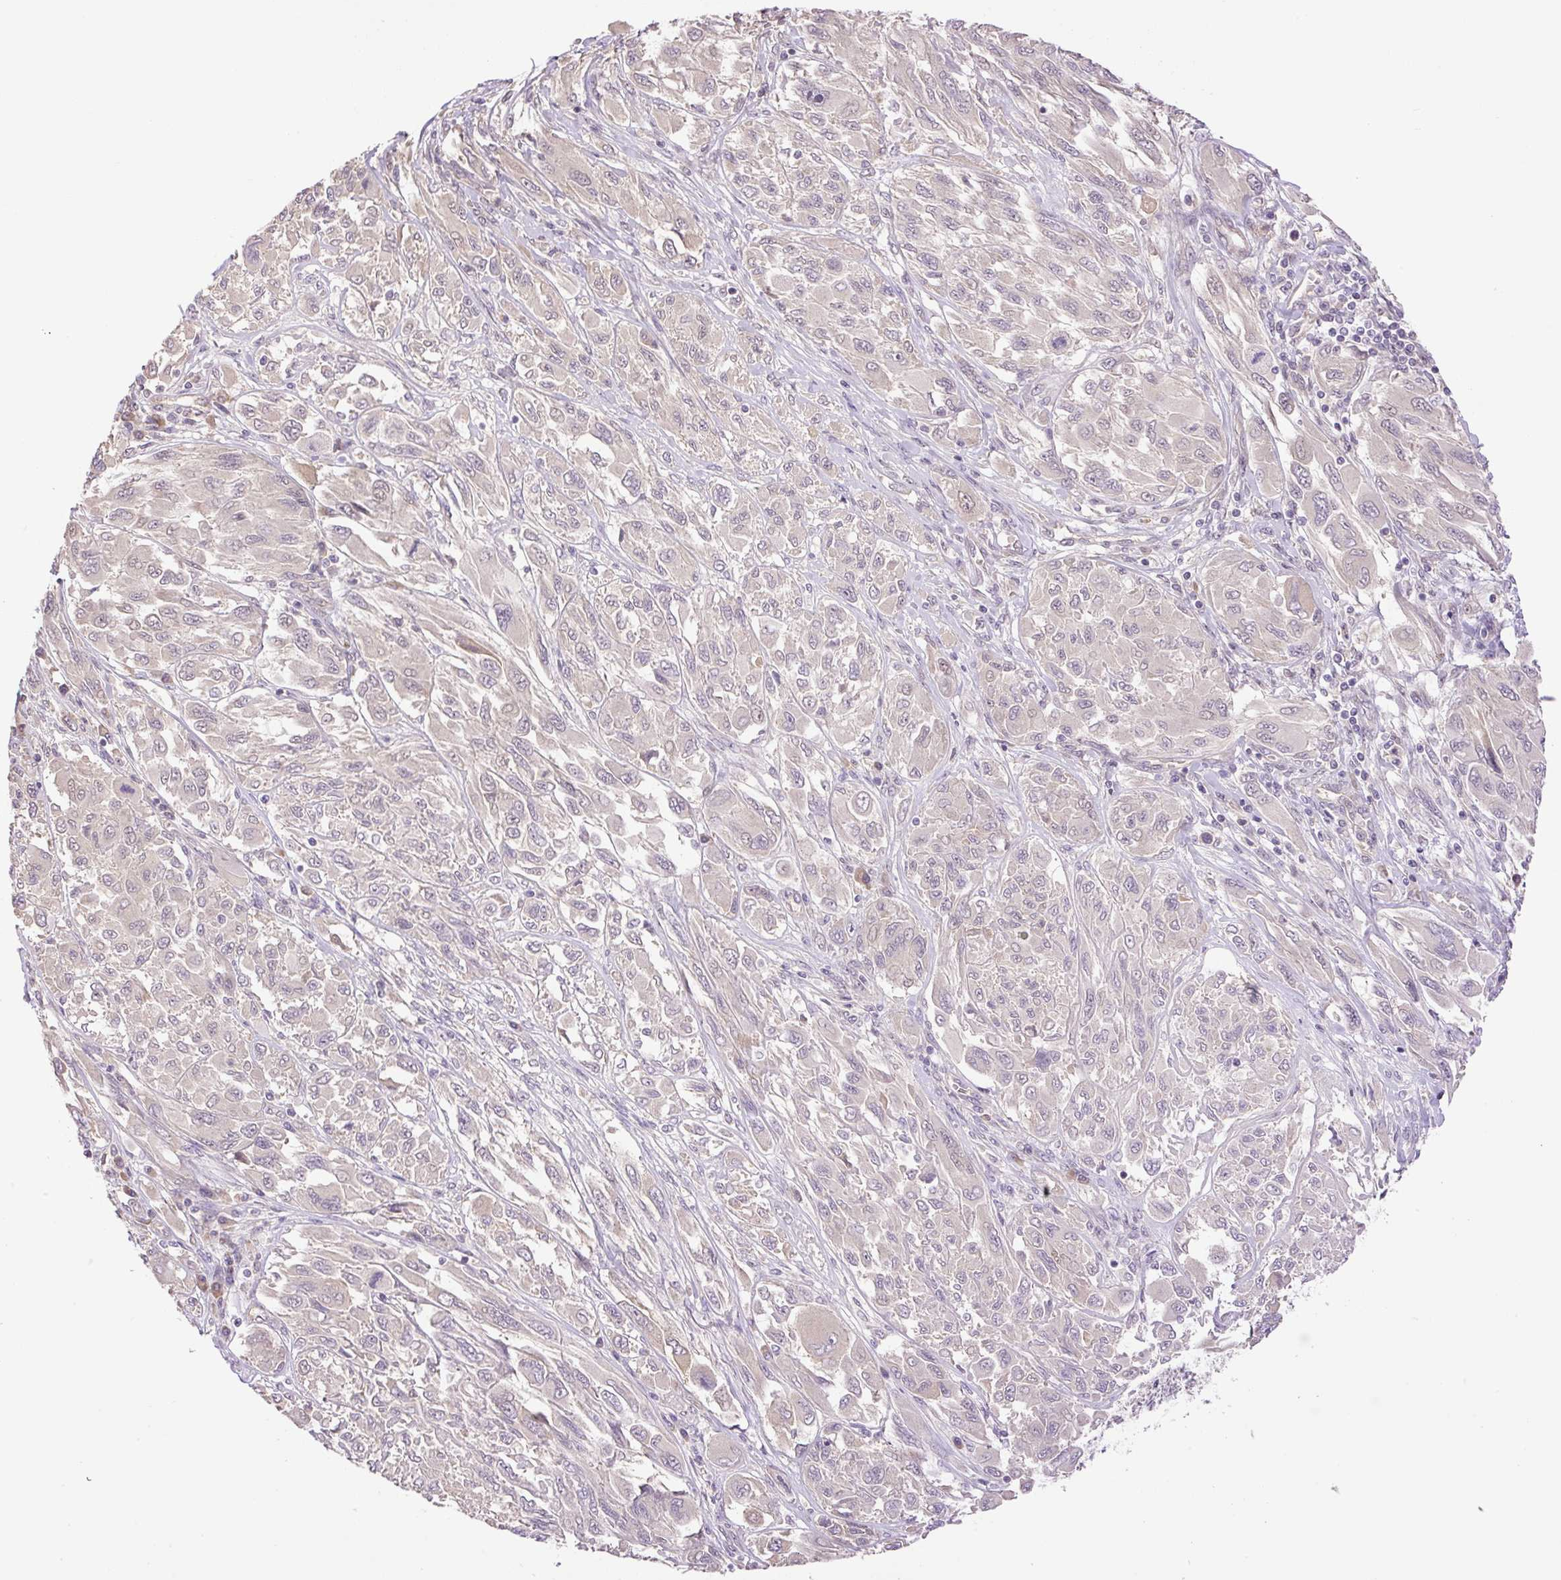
{"staining": {"intensity": "weak", "quantity": "<25%", "location": "cytoplasmic/membranous"}, "tissue": "melanoma", "cell_type": "Tumor cells", "image_type": "cancer", "snomed": [{"axis": "morphology", "description": "Malignant melanoma, NOS"}, {"axis": "topography", "description": "Skin"}], "caption": "Immunohistochemical staining of melanoma demonstrates no significant positivity in tumor cells.", "gene": "HABP4", "patient": {"sex": "female", "age": 91}}